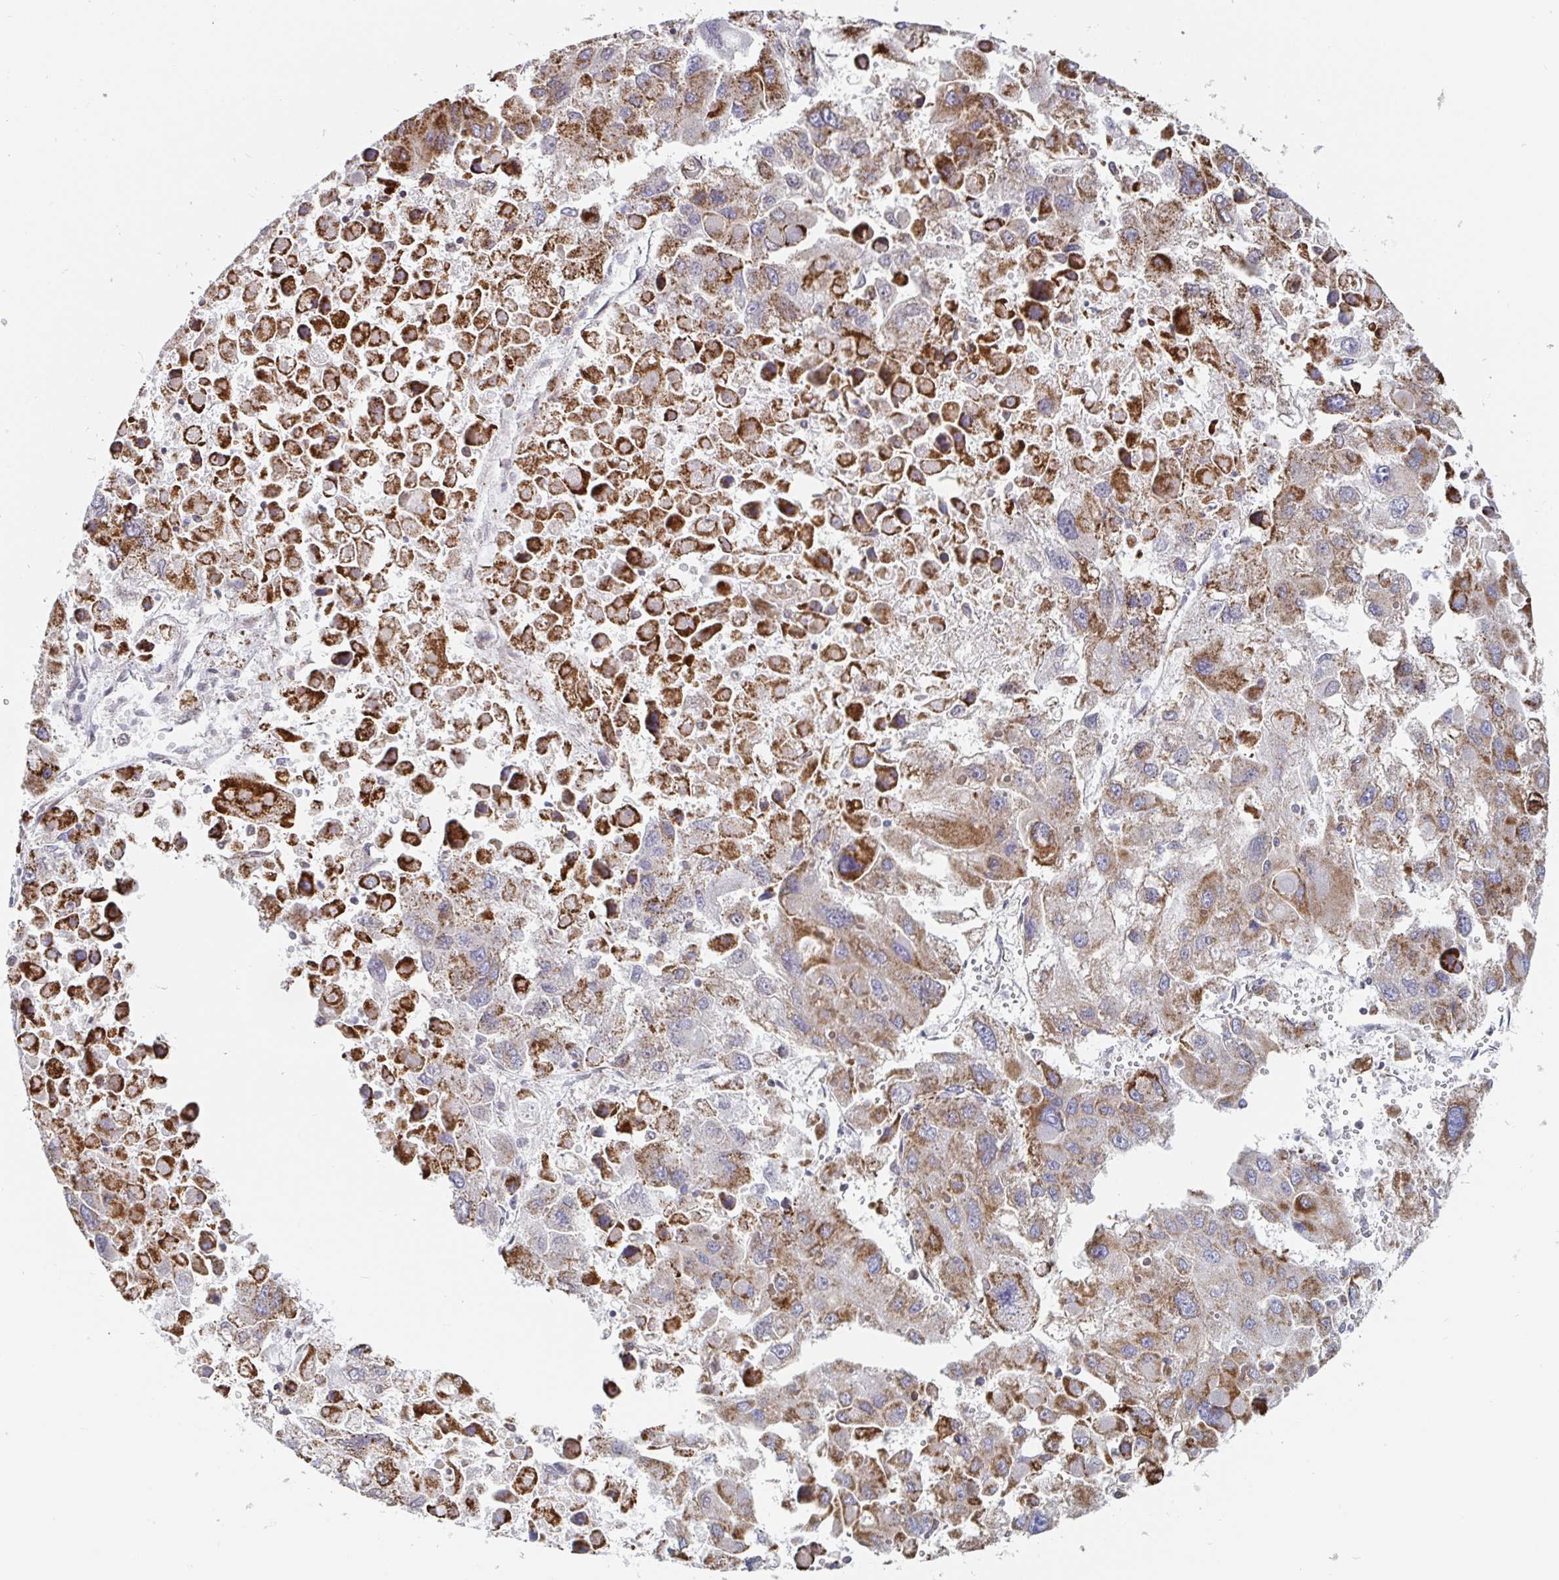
{"staining": {"intensity": "moderate", "quantity": ">75%", "location": "cytoplasmic/membranous"}, "tissue": "liver cancer", "cell_type": "Tumor cells", "image_type": "cancer", "snomed": [{"axis": "morphology", "description": "Carcinoma, Hepatocellular, NOS"}, {"axis": "topography", "description": "Liver"}], "caption": "Hepatocellular carcinoma (liver) stained with a brown dye reveals moderate cytoplasmic/membranous positive positivity in about >75% of tumor cells.", "gene": "STARD8", "patient": {"sex": "female", "age": 41}}